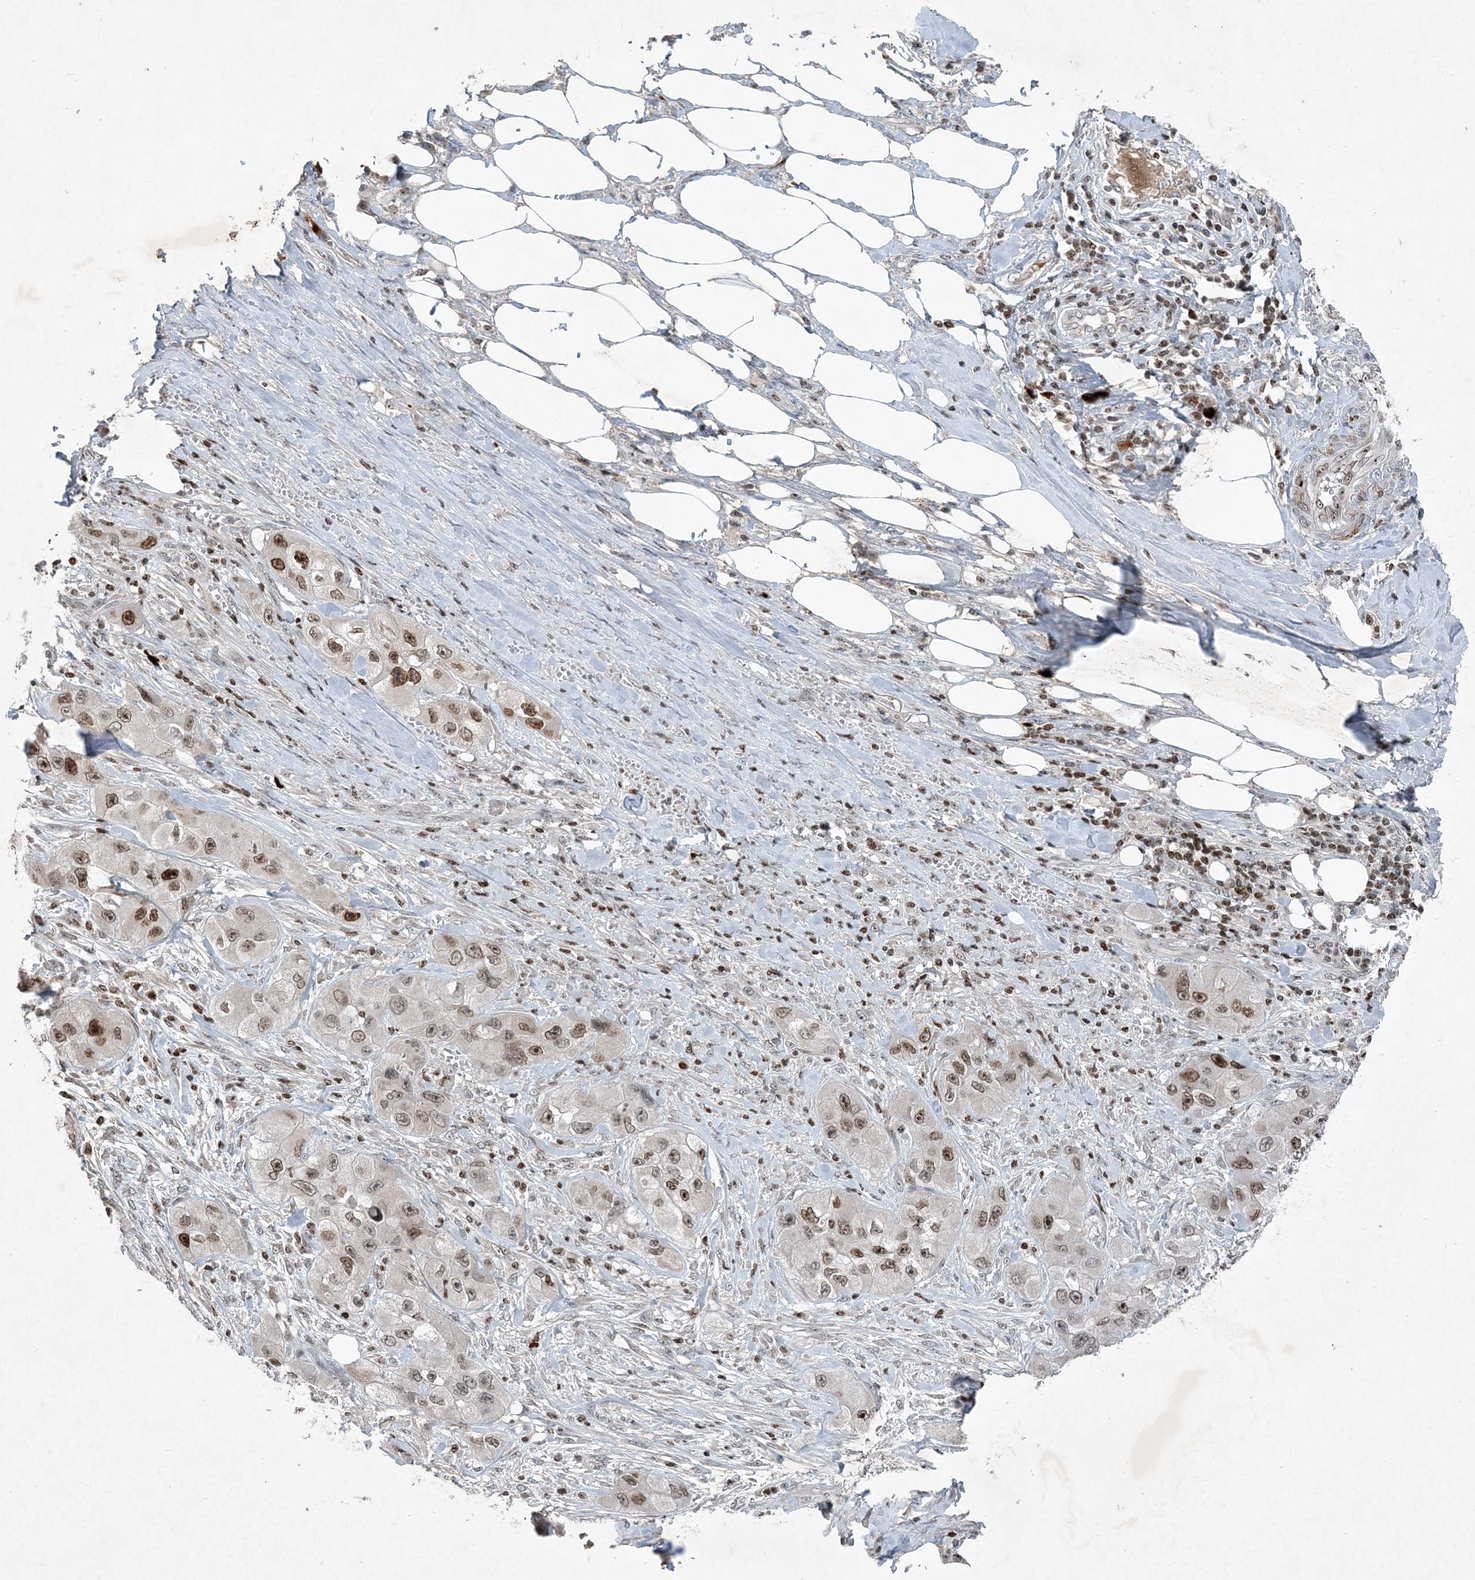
{"staining": {"intensity": "strong", "quantity": "25%-75%", "location": "nuclear"}, "tissue": "skin cancer", "cell_type": "Tumor cells", "image_type": "cancer", "snomed": [{"axis": "morphology", "description": "Squamous cell carcinoma, NOS"}, {"axis": "topography", "description": "Skin"}, {"axis": "topography", "description": "Subcutis"}], "caption": "IHC (DAB (3,3'-diaminobenzidine)) staining of human squamous cell carcinoma (skin) reveals strong nuclear protein expression in approximately 25%-75% of tumor cells. The staining is performed using DAB (3,3'-diaminobenzidine) brown chromogen to label protein expression. The nuclei are counter-stained blue using hematoxylin.", "gene": "QTRT2", "patient": {"sex": "male", "age": 73}}